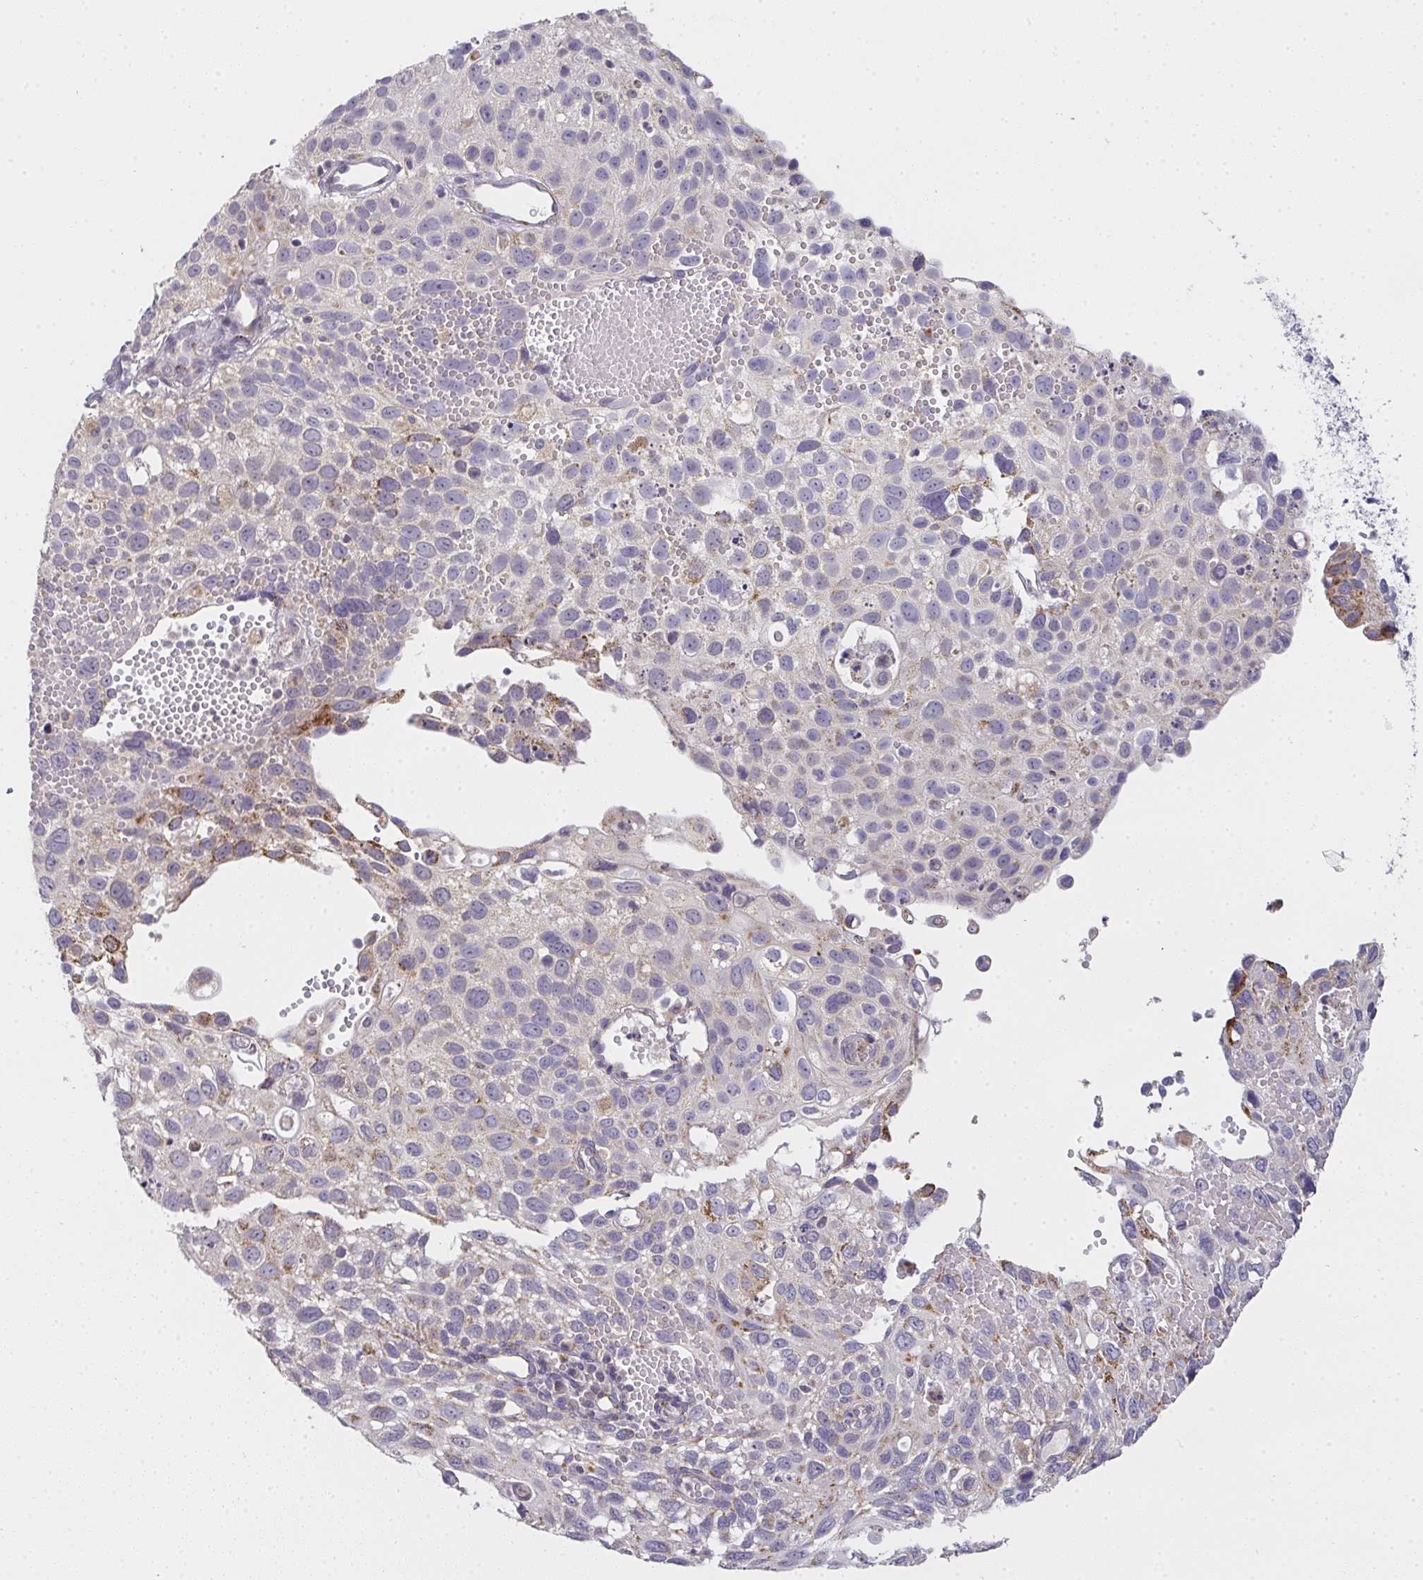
{"staining": {"intensity": "weak", "quantity": "<25%", "location": "cytoplasmic/membranous"}, "tissue": "cervical cancer", "cell_type": "Tumor cells", "image_type": "cancer", "snomed": [{"axis": "morphology", "description": "Squamous cell carcinoma, NOS"}, {"axis": "topography", "description": "Cervix"}], "caption": "An IHC image of cervical cancer (squamous cell carcinoma) is shown. There is no staining in tumor cells of cervical cancer (squamous cell carcinoma). Brightfield microscopy of IHC stained with DAB (brown) and hematoxylin (blue), captured at high magnification.", "gene": "TMEM219", "patient": {"sex": "female", "age": 70}}